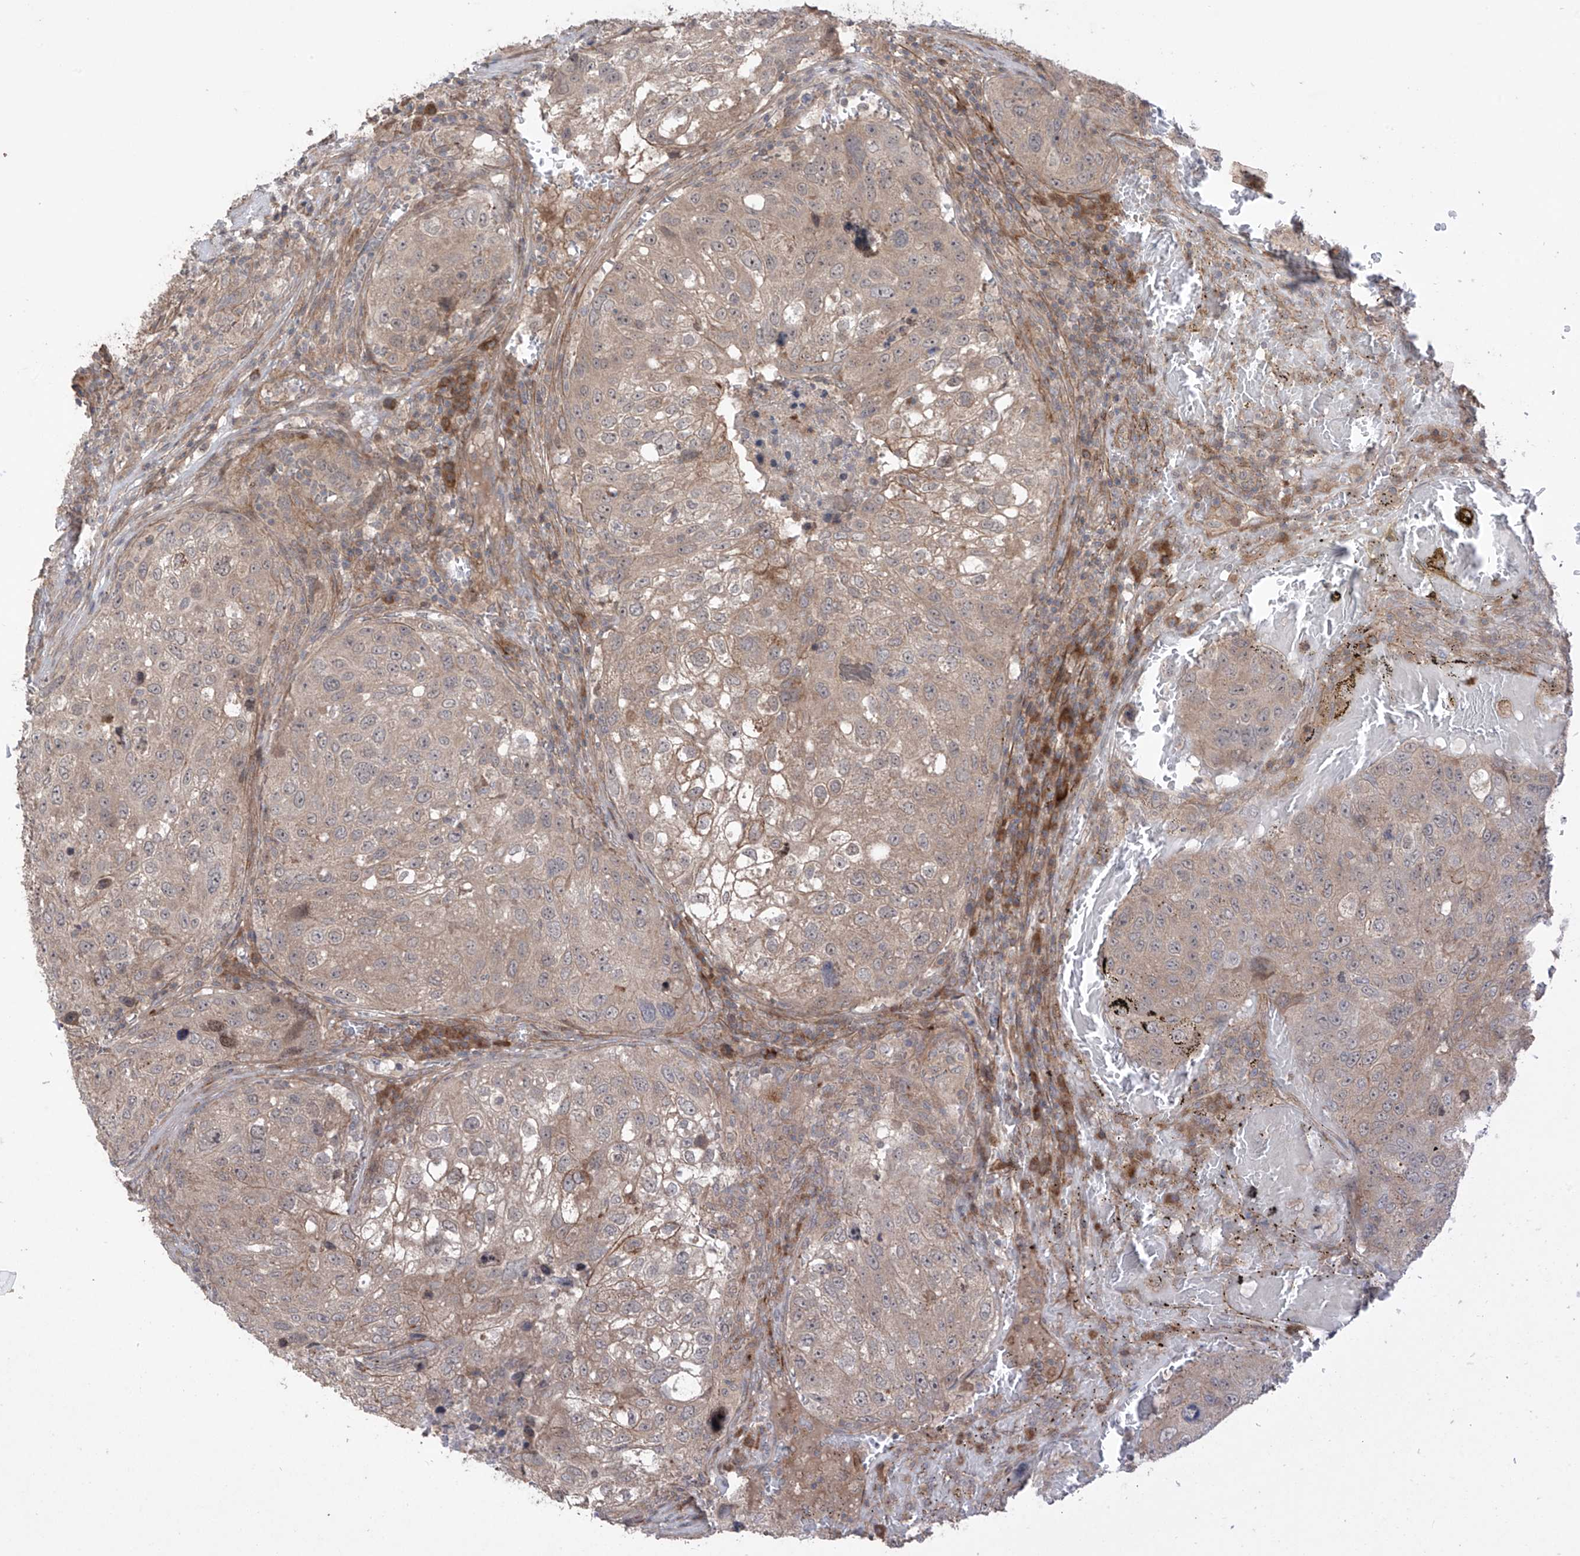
{"staining": {"intensity": "weak", "quantity": "25%-75%", "location": "cytoplasmic/membranous"}, "tissue": "urothelial cancer", "cell_type": "Tumor cells", "image_type": "cancer", "snomed": [{"axis": "morphology", "description": "Urothelial carcinoma, High grade"}, {"axis": "topography", "description": "Lymph node"}, {"axis": "topography", "description": "Urinary bladder"}], "caption": "Protein expression analysis of human urothelial cancer reveals weak cytoplasmic/membranous positivity in approximately 25%-75% of tumor cells.", "gene": "LRRC74A", "patient": {"sex": "male", "age": 51}}